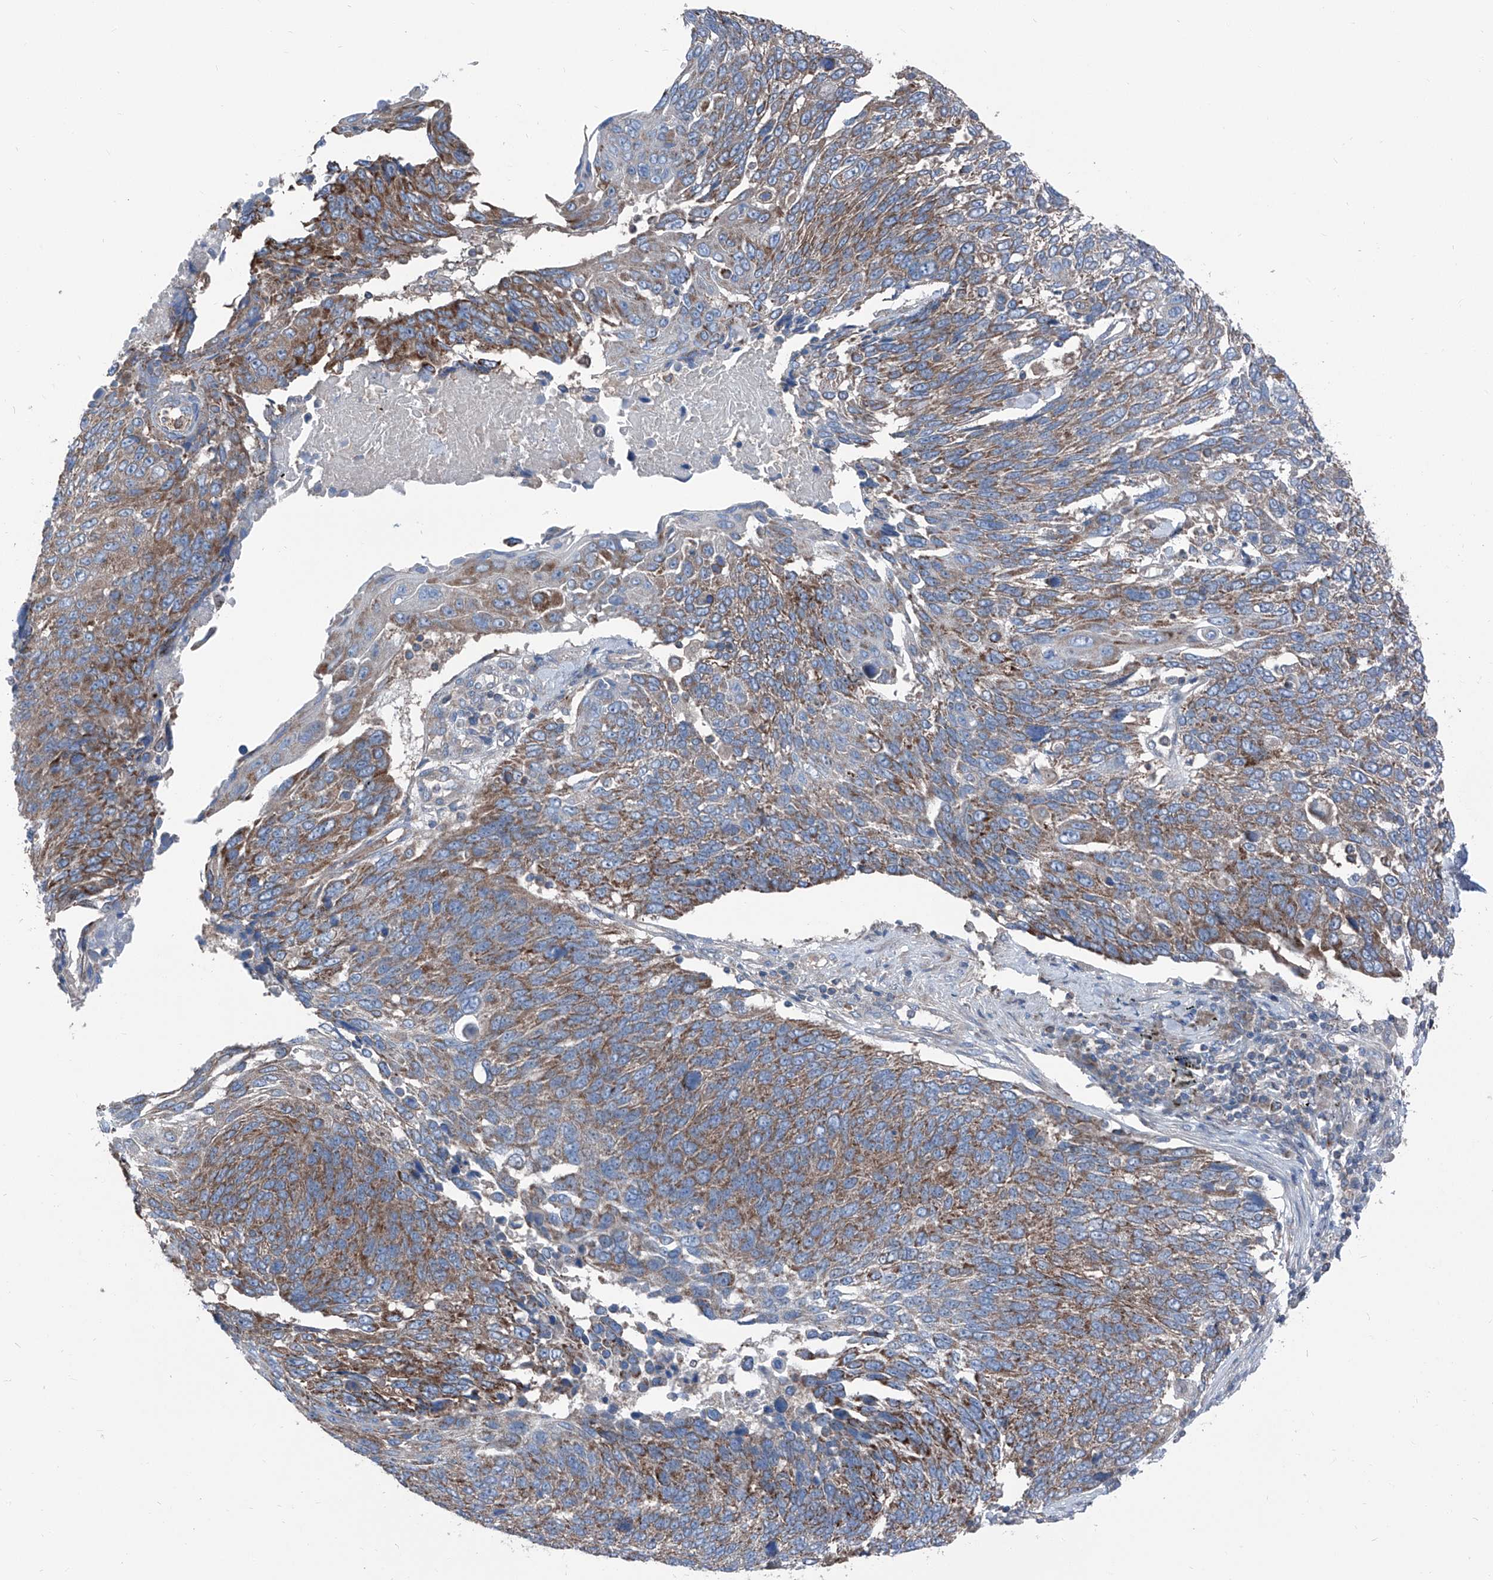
{"staining": {"intensity": "moderate", "quantity": ">75%", "location": "cytoplasmic/membranous"}, "tissue": "lung cancer", "cell_type": "Tumor cells", "image_type": "cancer", "snomed": [{"axis": "morphology", "description": "Squamous cell carcinoma, NOS"}, {"axis": "topography", "description": "Lung"}], "caption": "High-magnification brightfield microscopy of lung cancer (squamous cell carcinoma) stained with DAB (3,3'-diaminobenzidine) (brown) and counterstained with hematoxylin (blue). tumor cells exhibit moderate cytoplasmic/membranous expression is seen in approximately>75% of cells. The staining was performed using DAB (3,3'-diaminobenzidine) to visualize the protein expression in brown, while the nuclei were stained in blue with hematoxylin (Magnification: 20x).", "gene": "GPAT3", "patient": {"sex": "male", "age": 66}}